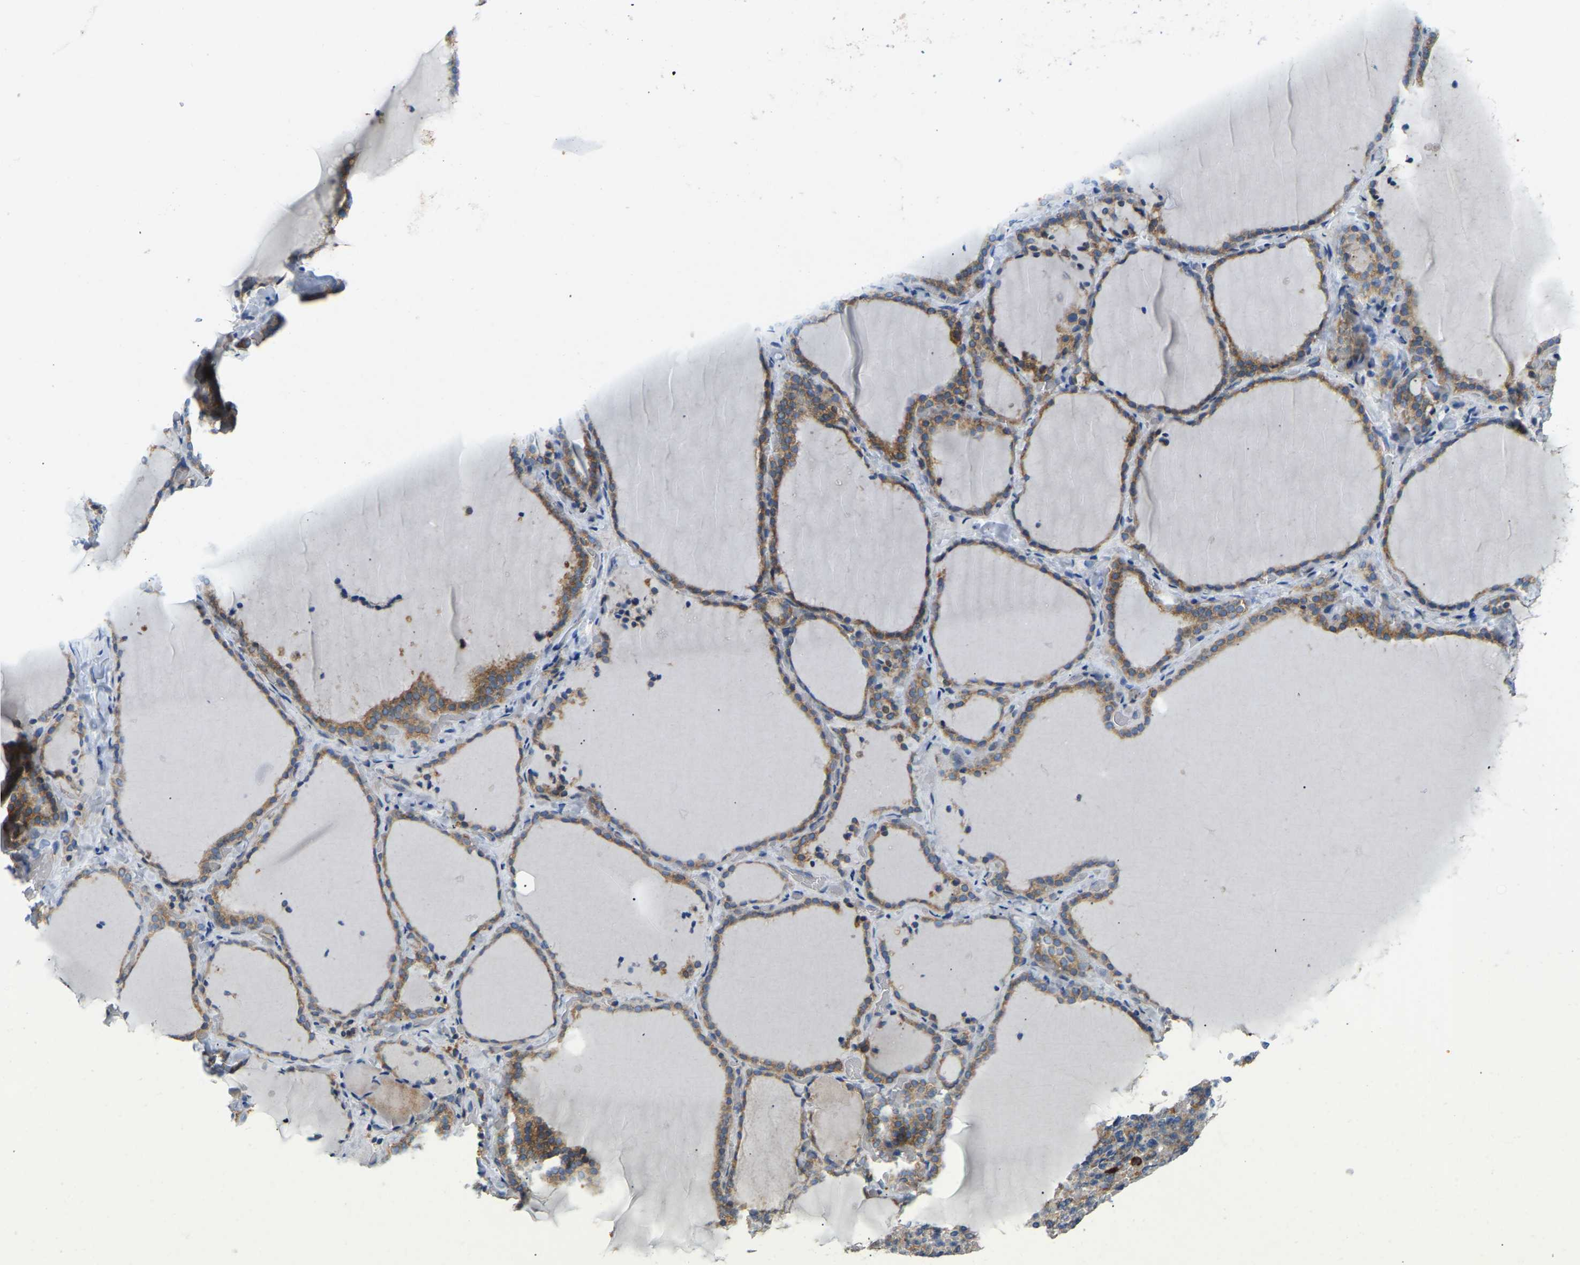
{"staining": {"intensity": "moderate", "quantity": ">75%", "location": "cytoplasmic/membranous"}, "tissue": "thyroid gland", "cell_type": "Glandular cells", "image_type": "normal", "snomed": [{"axis": "morphology", "description": "Normal tissue, NOS"}, {"axis": "topography", "description": "Thyroid gland"}], "caption": "The image demonstrates staining of benign thyroid gland, revealing moderate cytoplasmic/membranous protein staining (brown color) within glandular cells. Using DAB (brown) and hematoxylin (blue) stains, captured at high magnification using brightfield microscopy.", "gene": "SND1", "patient": {"sex": "female", "age": 22}}